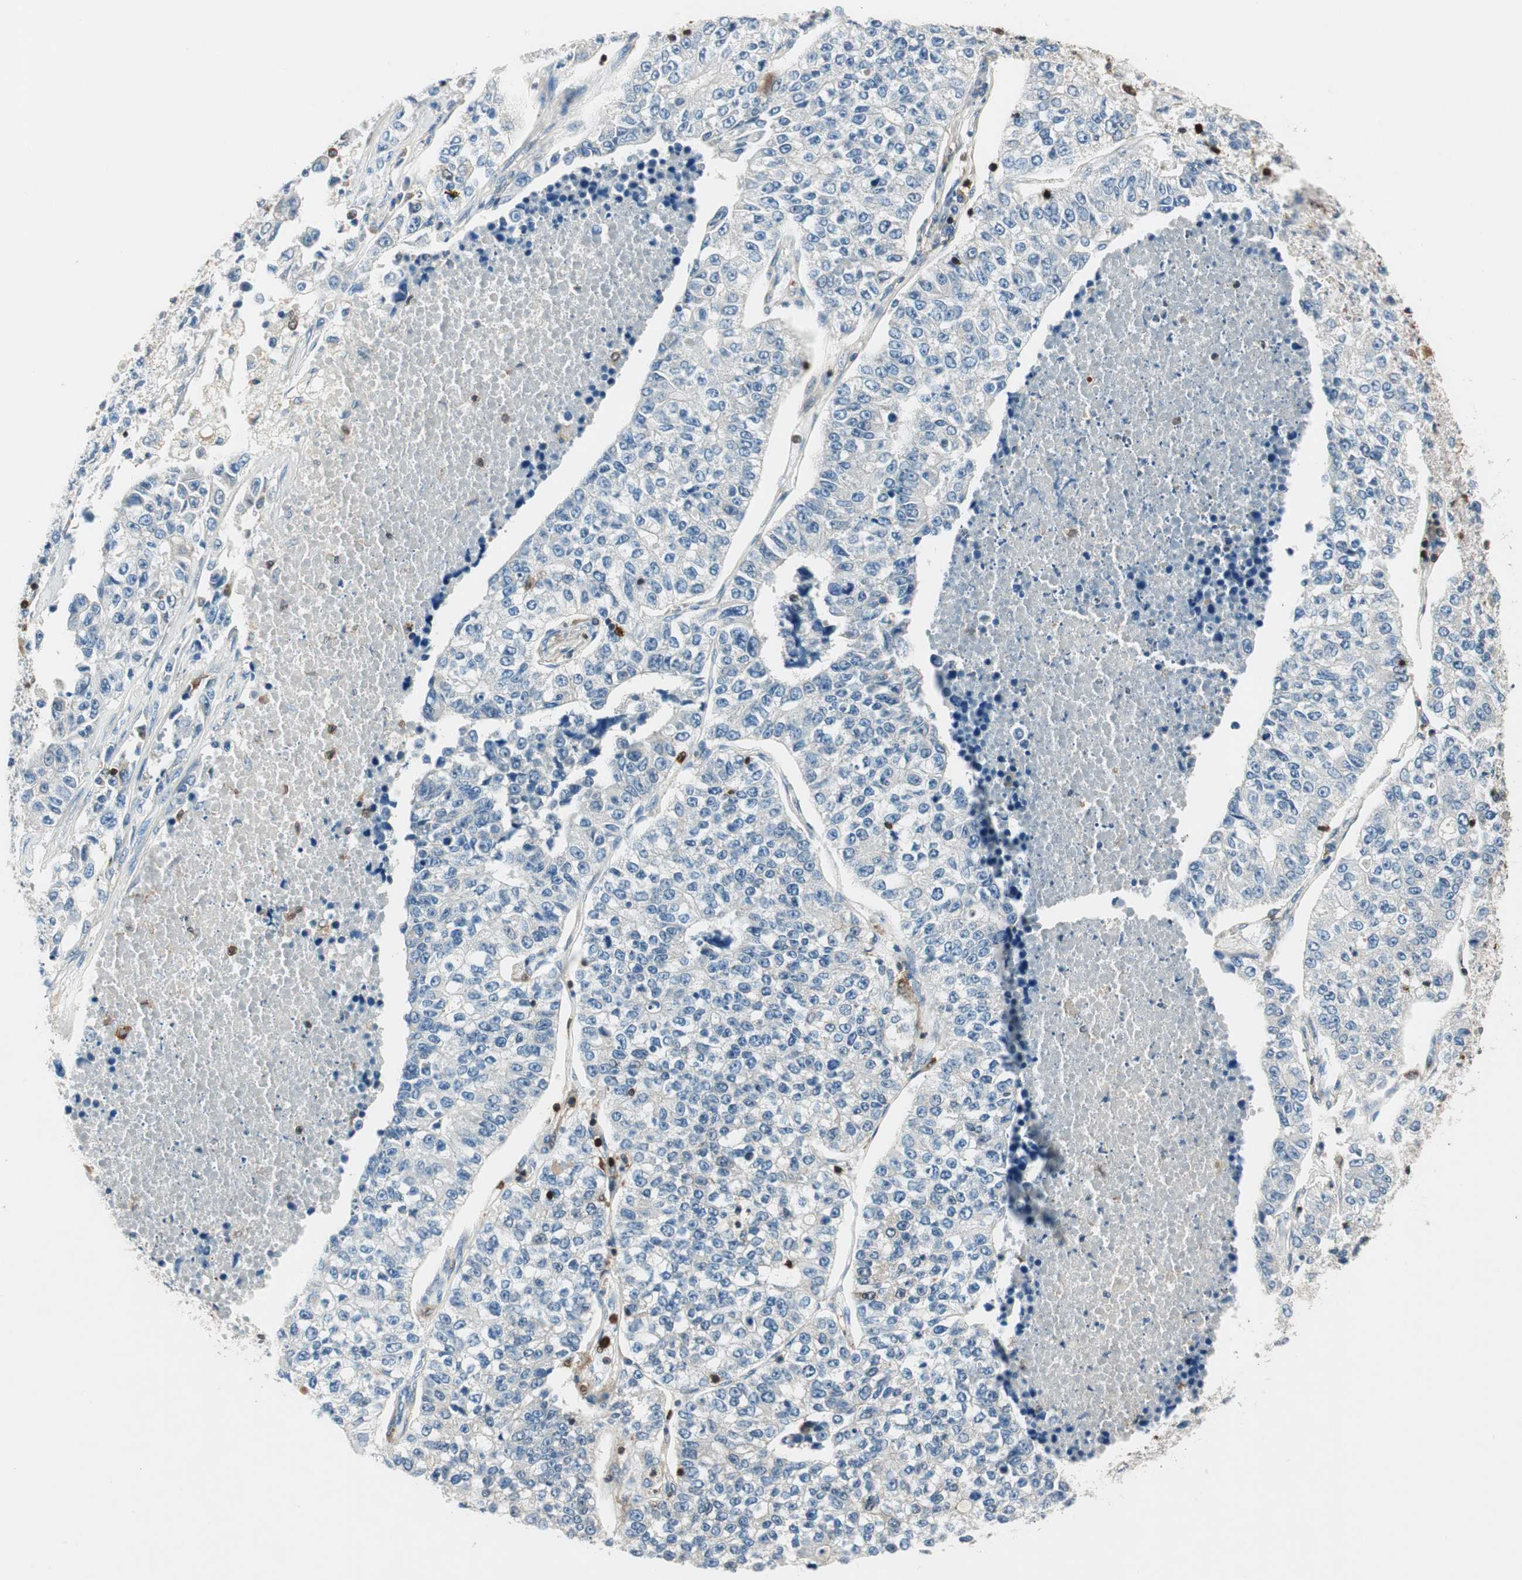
{"staining": {"intensity": "negative", "quantity": "none", "location": "none"}, "tissue": "lung cancer", "cell_type": "Tumor cells", "image_type": "cancer", "snomed": [{"axis": "morphology", "description": "Adenocarcinoma, NOS"}, {"axis": "topography", "description": "Lung"}], "caption": "Immunohistochemical staining of human adenocarcinoma (lung) displays no significant staining in tumor cells.", "gene": "COTL1", "patient": {"sex": "male", "age": 49}}